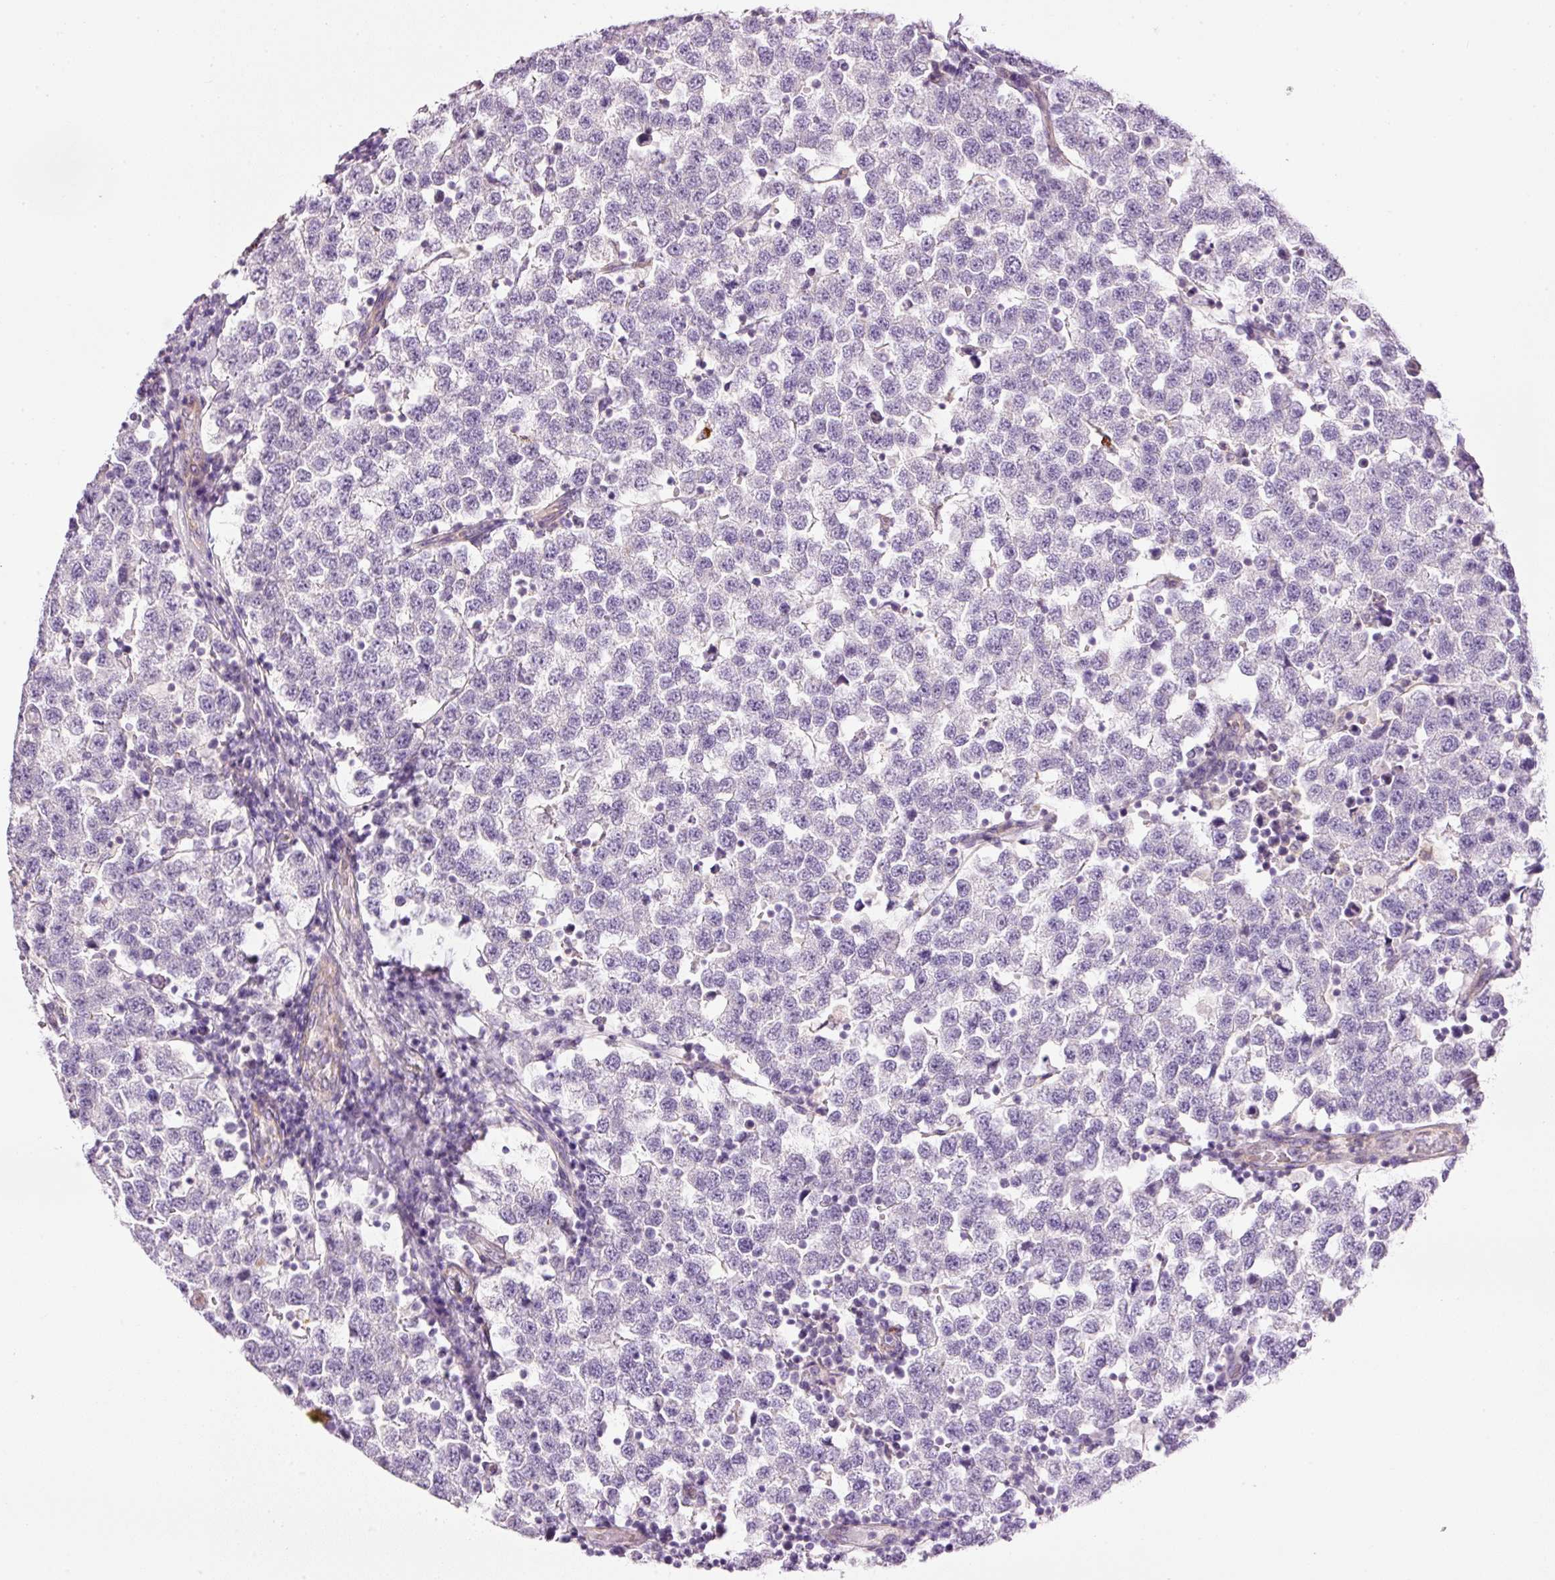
{"staining": {"intensity": "negative", "quantity": "none", "location": "none"}, "tissue": "testis cancer", "cell_type": "Tumor cells", "image_type": "cancer", "snomed": [{"axis": "morphology", "description": "Seminoma, NOS"}, {"axis": "topography", "description": "Testis"}], "caption": "Immunohistochemistry (IHC) of human testis cancer displays no expression in tumor cells.", "gene": "MAP3K3", "patient": {"sex": "male", "age": 34}}